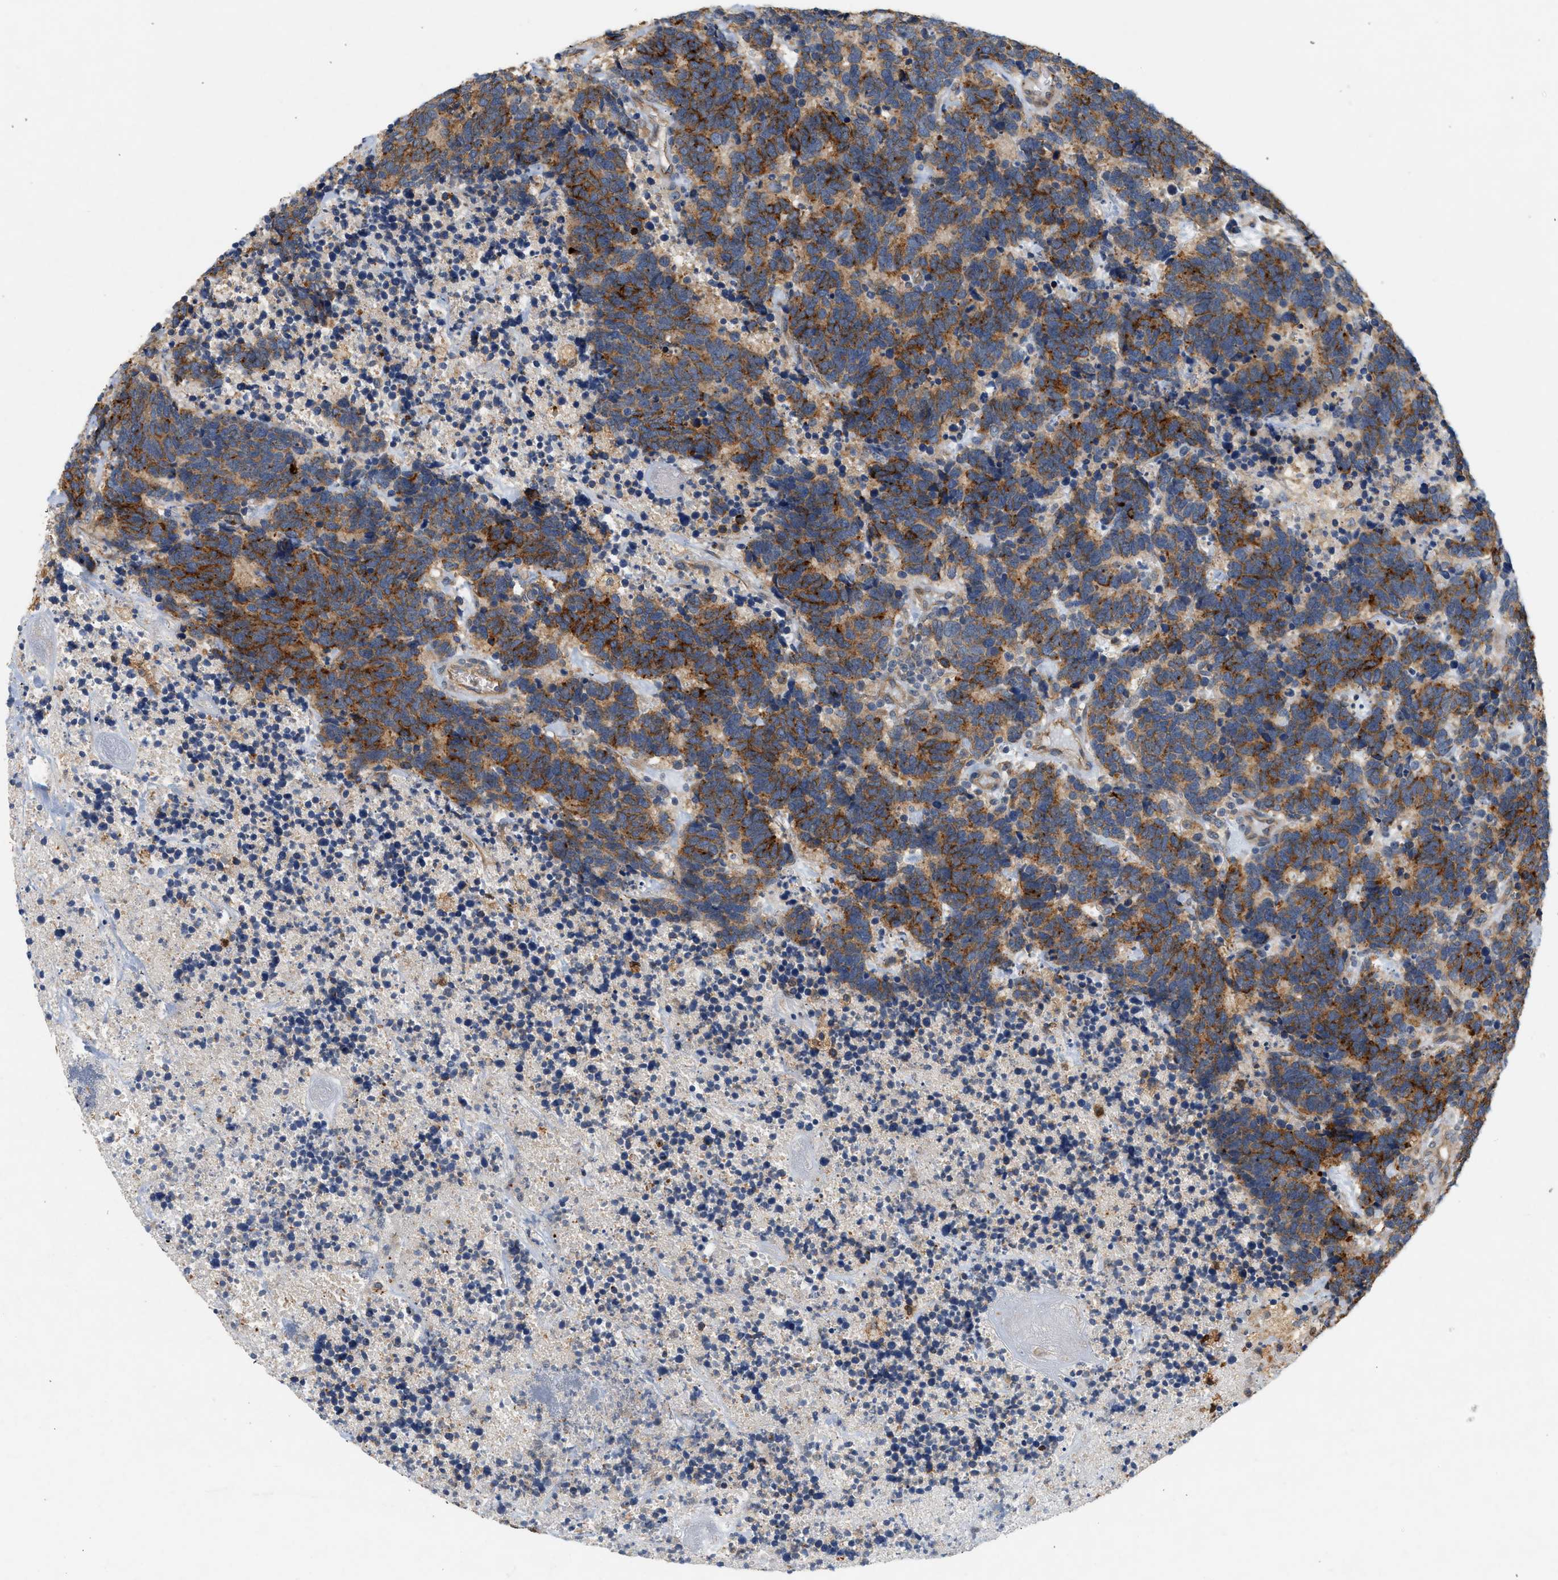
{"staining": {"intensity": "strong", "quantity": ">75%", "location": "cytoplasmic/membranous"}, "tissue": "carcinoid", "cell_type": "Tumor cells", "image_type": "cancer", "snomed": [{"axis": "morphology", "description": "Carcinoma, NOS"}, {"axis": "morphology", "description": "Carcinoid, malignant, NOS"}, {"axis": "topography", "description": "Urinary bladder"}], "caption": "Immunohistochemistry histopathology image of neoplastic tissue: human carcinoma stained using immunohistochemistry reveals high levels of strong protein expression localized specifically in the cytoplasmic/membranous of tumor cells, appearing as a cytoplasmic/membranous brown color.", "gene": "CTXN1", "patient": {"sex": "male", "age": 57}}